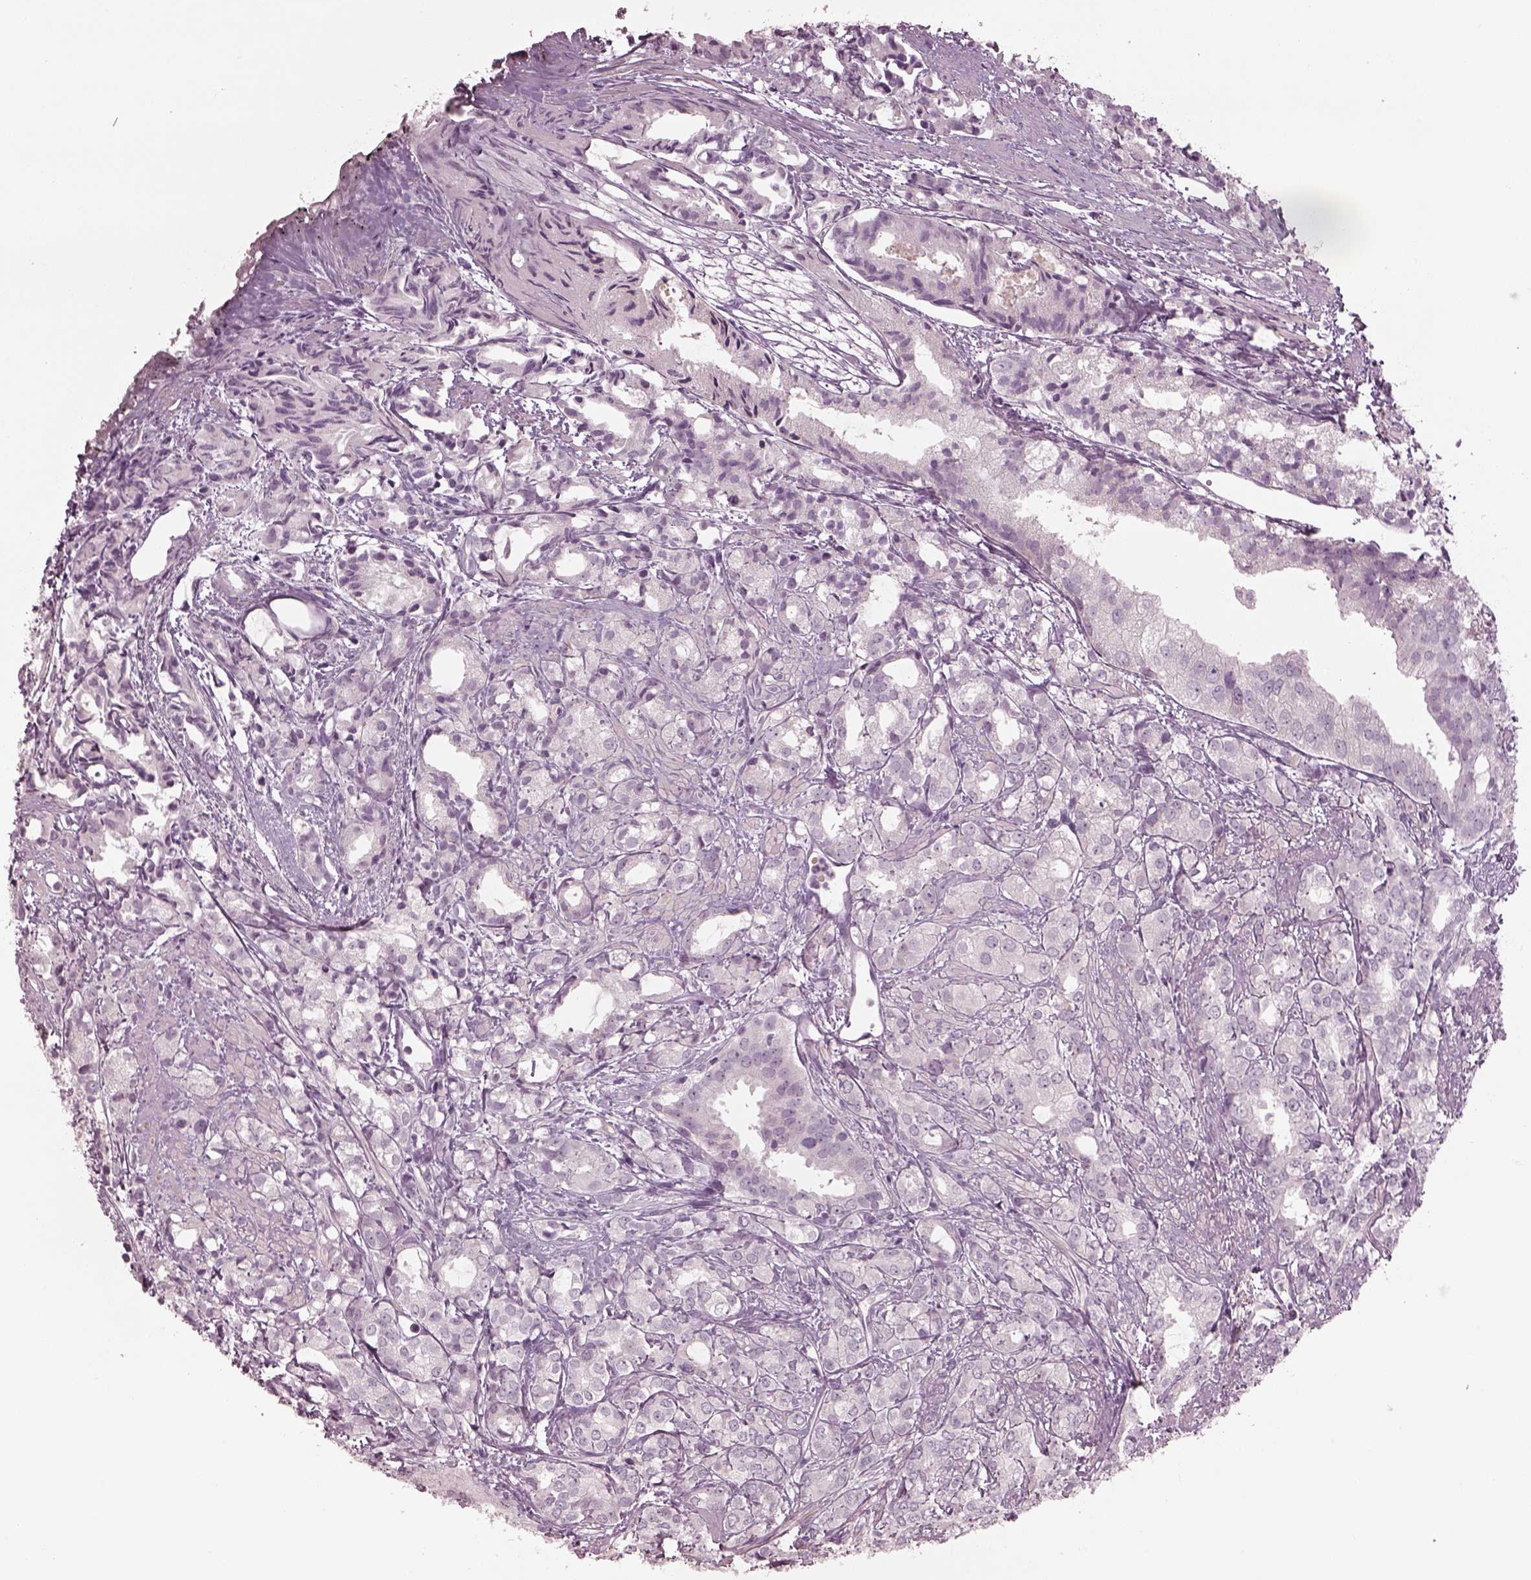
{"staining": {"intensity": "negative", "quantity": "none", "location": "none"}, "tissue": "prostate cancer", "cell_type": "Tumor cells", "image_type": "cancer", "snomed": [{"axis": "morphology", "description": "Adenocarcinoma, High grade"}, {"axis": "topography", "description": "Prostate"}], "caption": "IHC image of neoplastic tissue: adenocarcinoma (high-grade) (prostate) stained with DAB (3,3'-diaminobenzidine) shows no significant protein staining in tumor cells. (IHC, brightfield microscopy, high magnification).", "gene": "SPATA6L", "patient": {"sex": "male", "age": 79}}